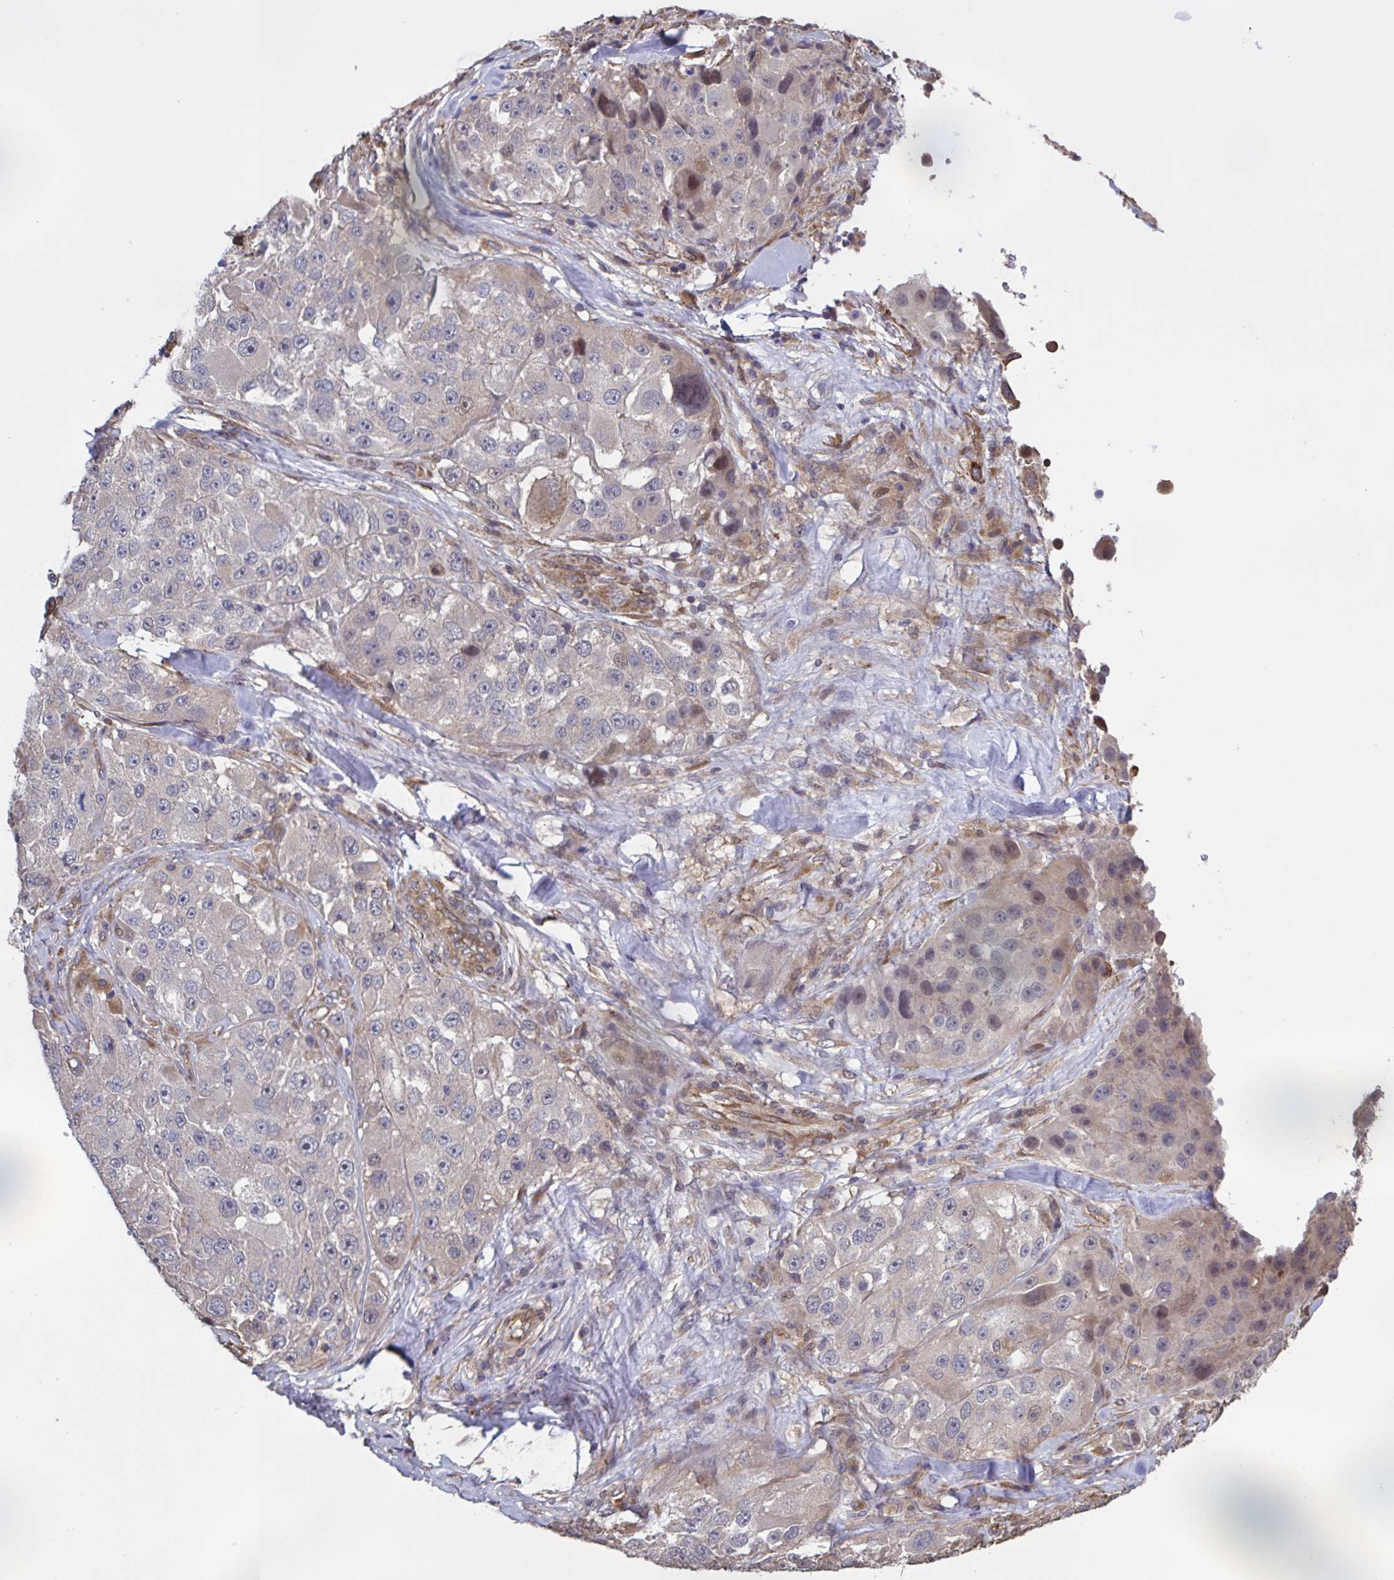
{"staining": {"intensity": "negative", "quantity": "none", "location": "none"}, "tissue": "melanoma", "cell_type": "Tumor cells", "image_type": "cancer", "snomed": [{"axis": "morphology", "description": "Malignant melanoma, Metastatic site"}, {"axis": "topography", "description": "Lymph node"}], "caption": "The image exhibits no significant expression in tumor cells of malignant melanoma (metastatic site).", "gene": "ZNF200", "patient": {"sex": "male", "age": 62}}